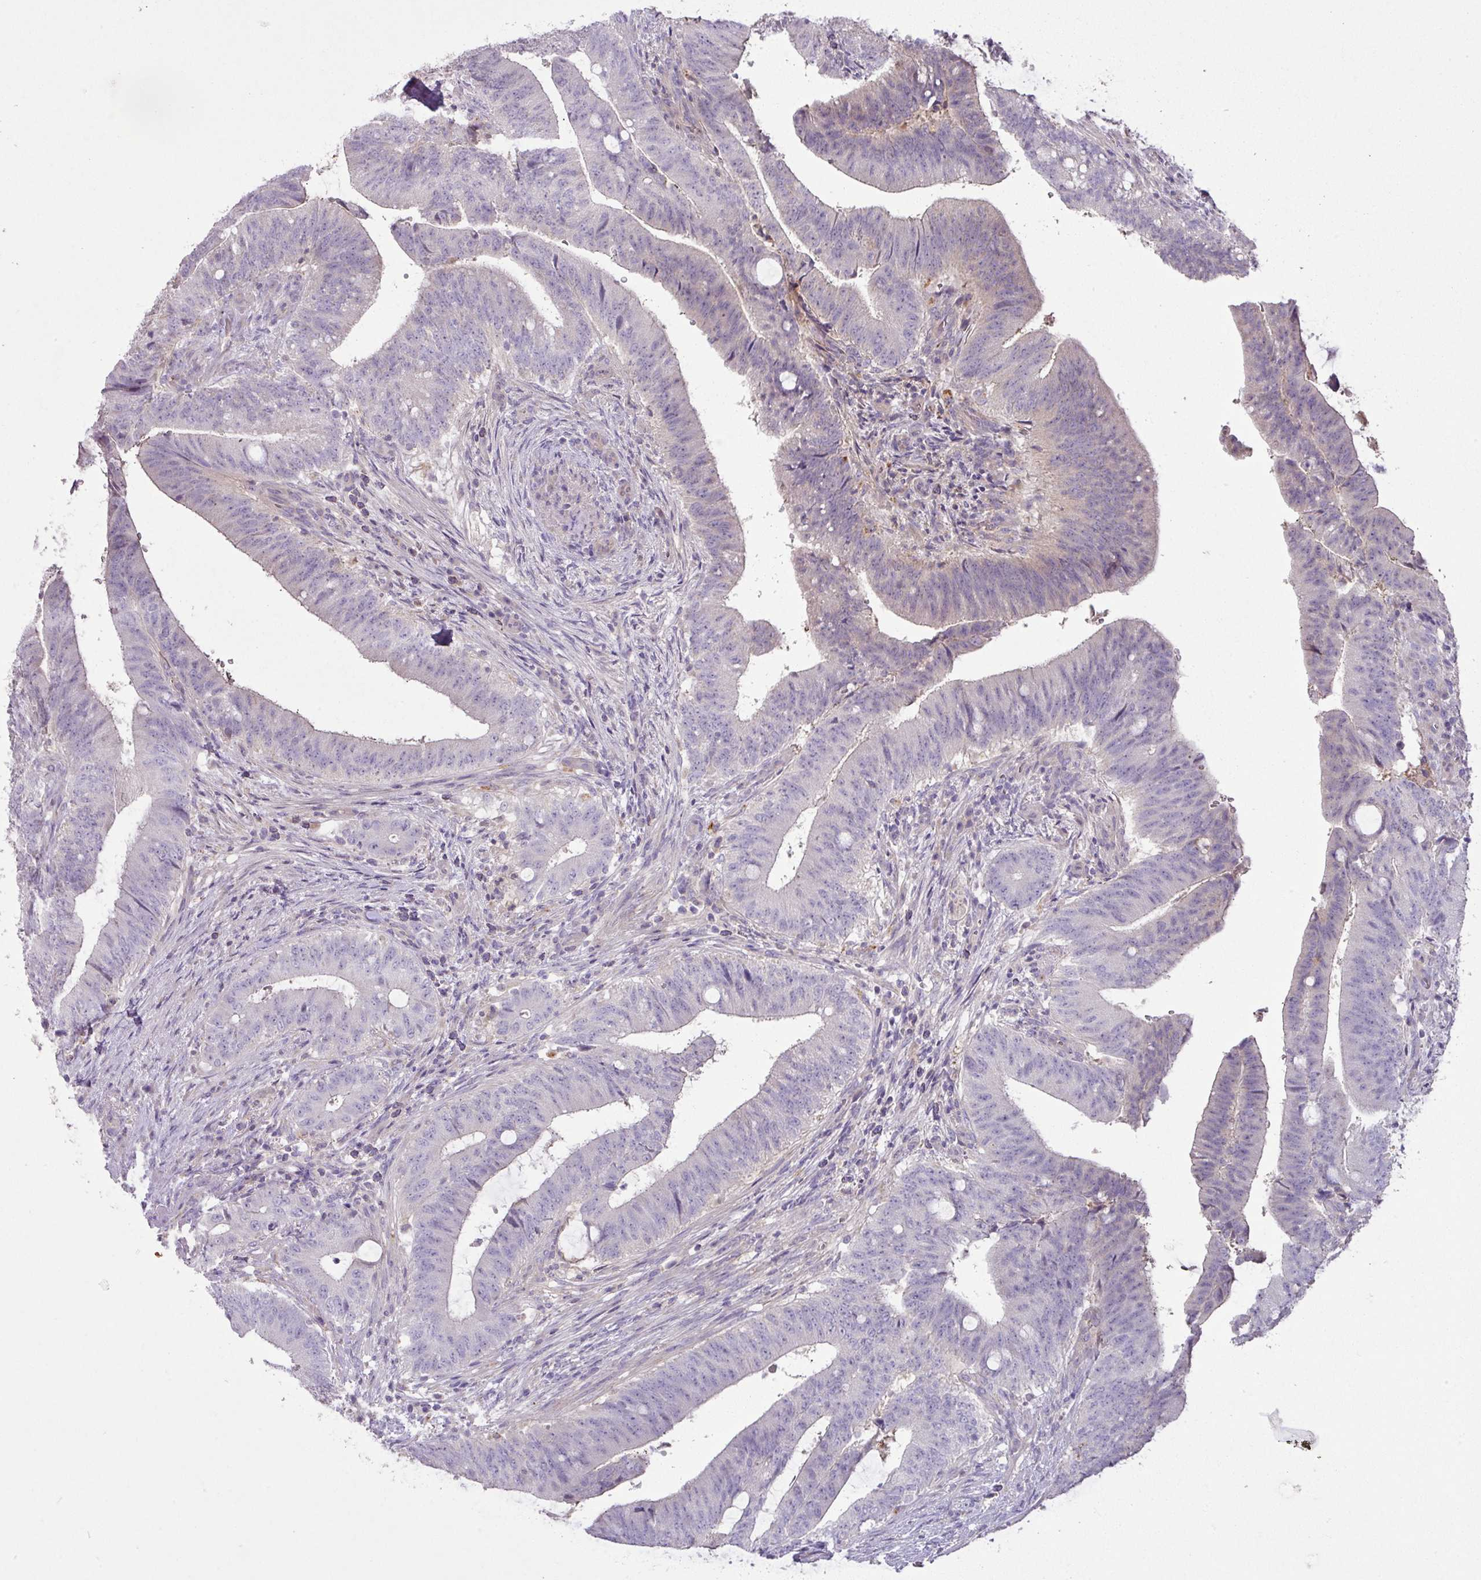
{"staining": {"intensity": "negative", "quantity": "none", "location": "none"}, "tissue": "colorectal cancer", "cell_type": "Tumor cells", "image_type": "cancer", "snomed": [{"axis": "morphology", "description": "Adenocarcinoma, NOS"}, {"axis": "topography", "description": "Colon"}], "caption": "Tumor cells are negative for protein expression in human adenocarcinoma (colorectal).", "gene": "HOXC13", "patient": {"sex": "female", "age": 43}}